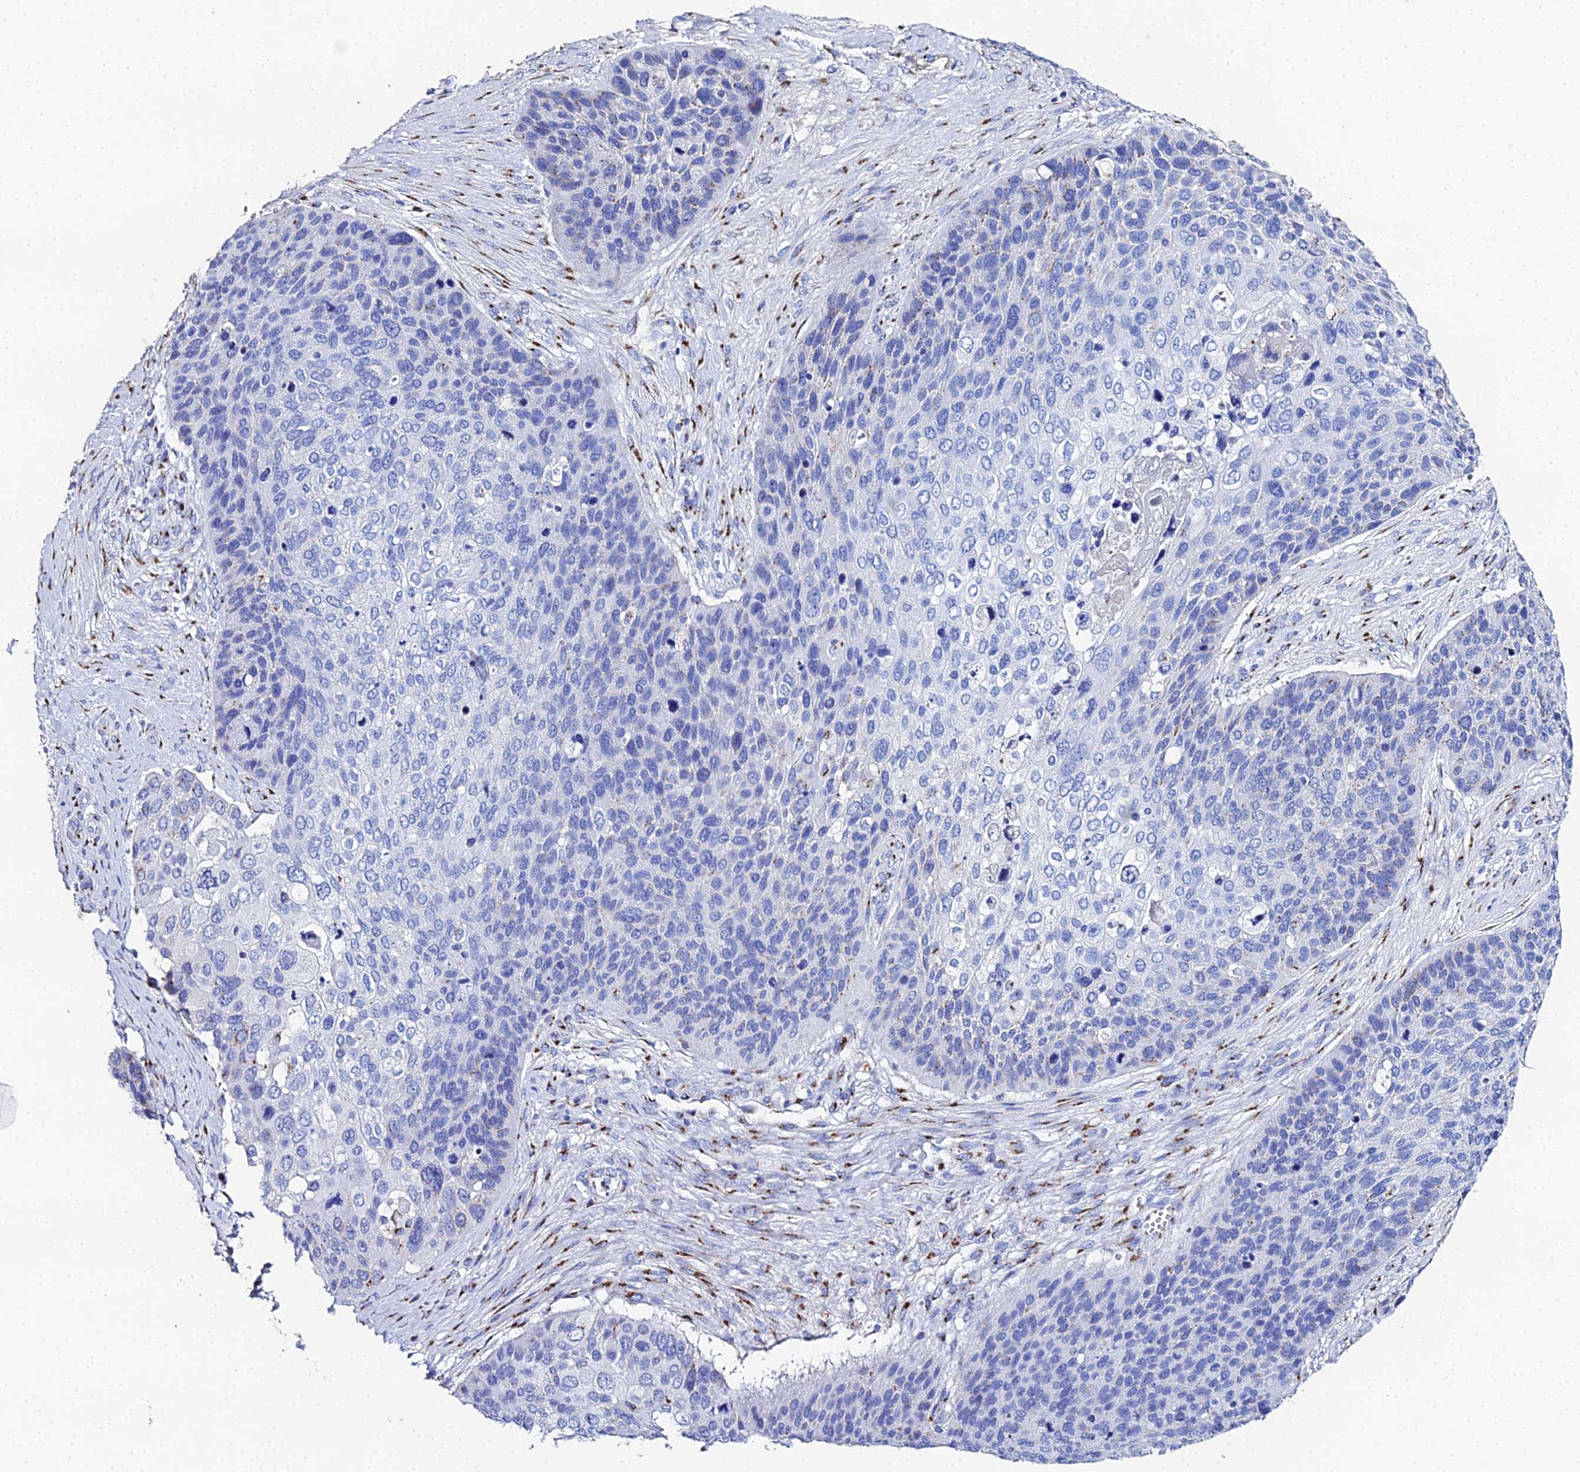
{"staining": {"intensity": "negative", "quantity": "none", "location": "none"}, "tissue": "skin cancer", "cell_type": "Tumor cells", "image_type": "cancer", "snomed": [{"axis": "morphology", "description": "Basal cell carcinoma"}, {"axis": "topography", "description": "Skin"}], "caption": "This is a image of immunohistochemistry staining of skin cancer (basal cell carcinoma), which shows no expression in tumor cells. The staining is performed using DAB brown chromogen with nuclei counter-stained in using hematoxylin.", "gene": "ENSG00000268674", "patient": {"sex": "female", "age": 74}}